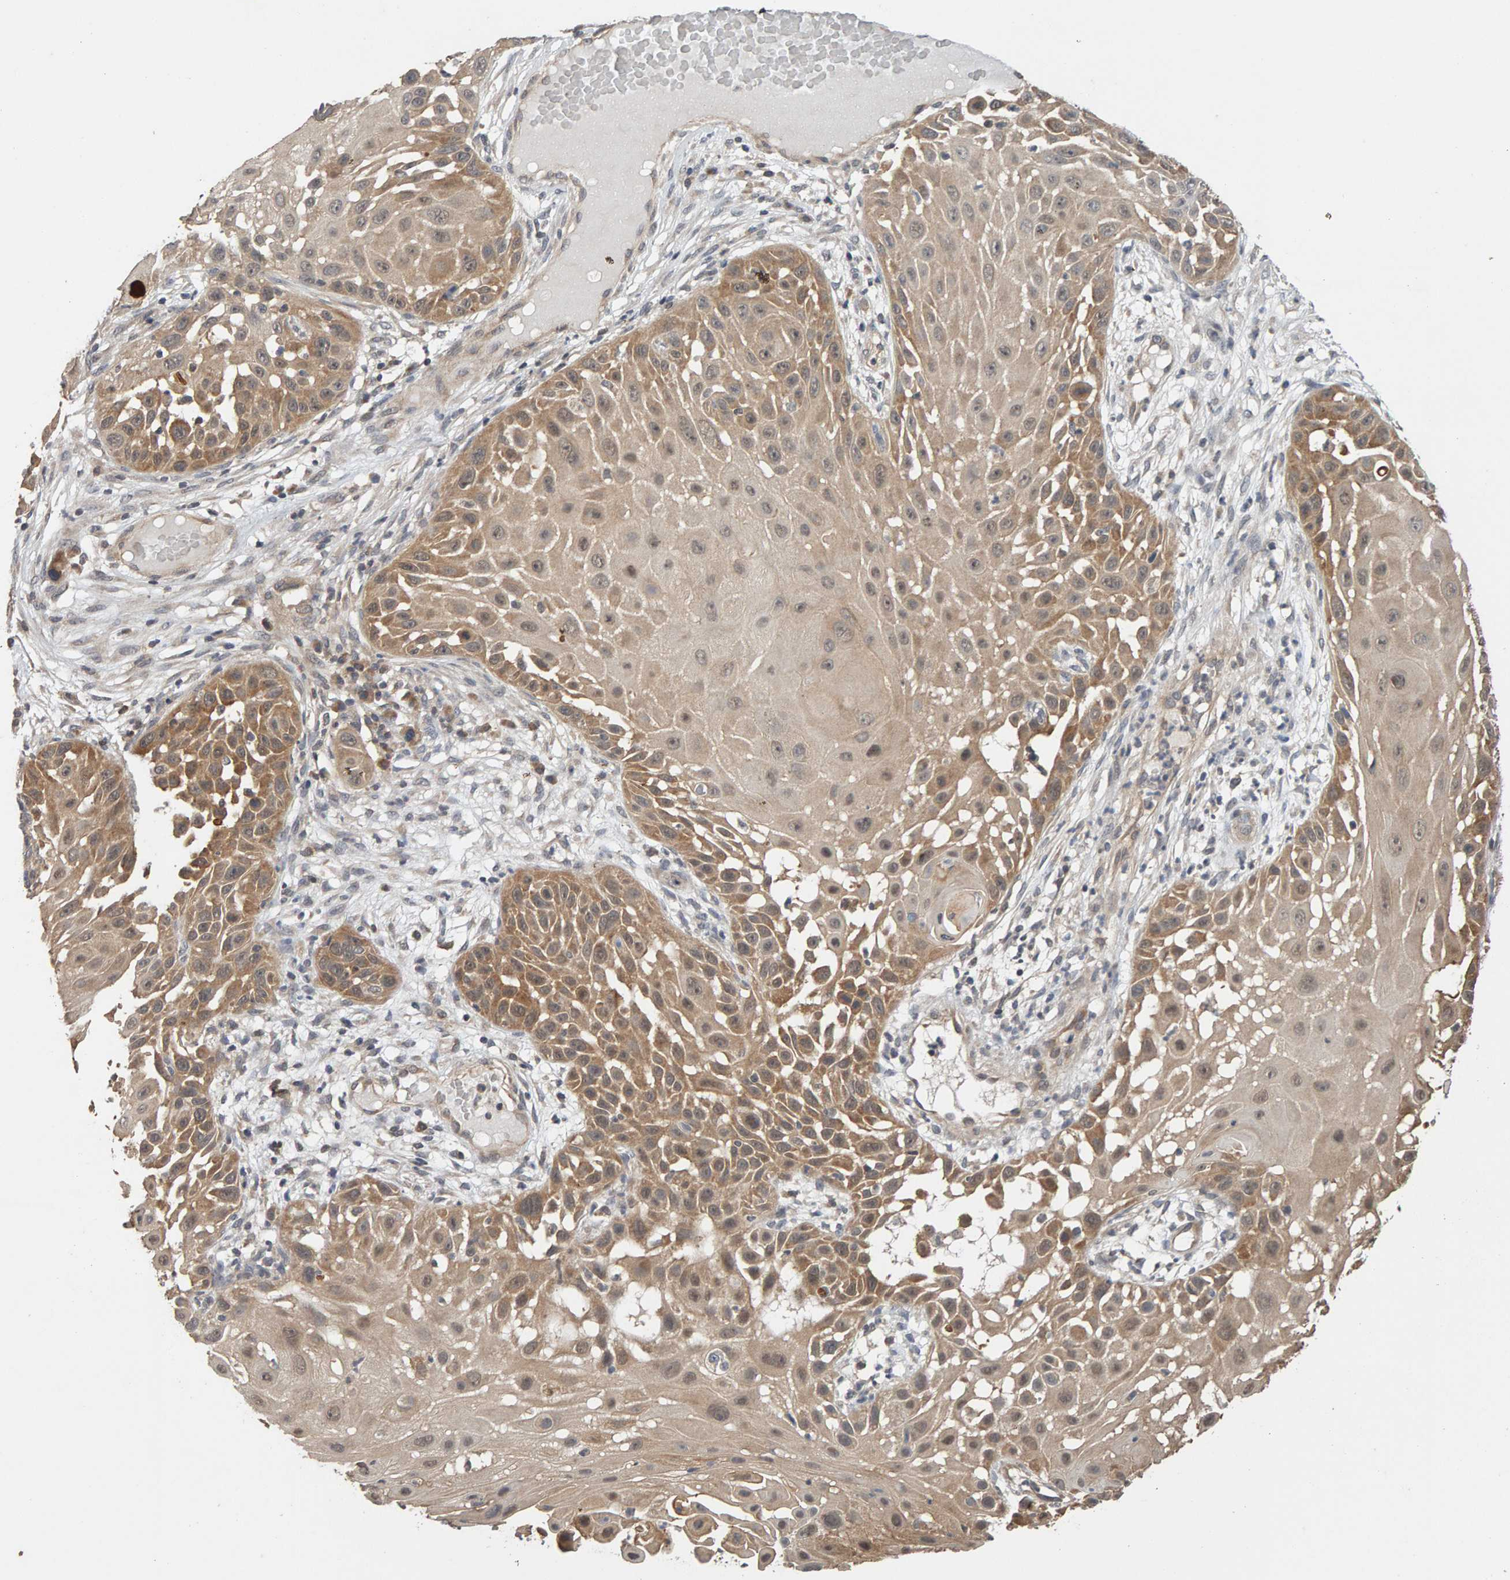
{"staining": {"intensity": "moderate", "quantity": ">75%", "location": "cytoplasmic/membranous,nuclear"}, "tissue": "skin cancer", "cell_type": "Tumor cells", "image_type": "cancer", "snomed": [{"axis": "morphology", "description": "Squamous cell carcinoma, NOS"}, {"axis": "topography", "description": "Skin"}], "caption": "Tumor cells reveal medium levels of moderate cytoplasmic/membranous and nuclear positivity in about >75% of cells in skin cancer (squamous cell carcinoma).", "gene": "DNAJC7", "patient": {"sex": "female", "age": 44}}